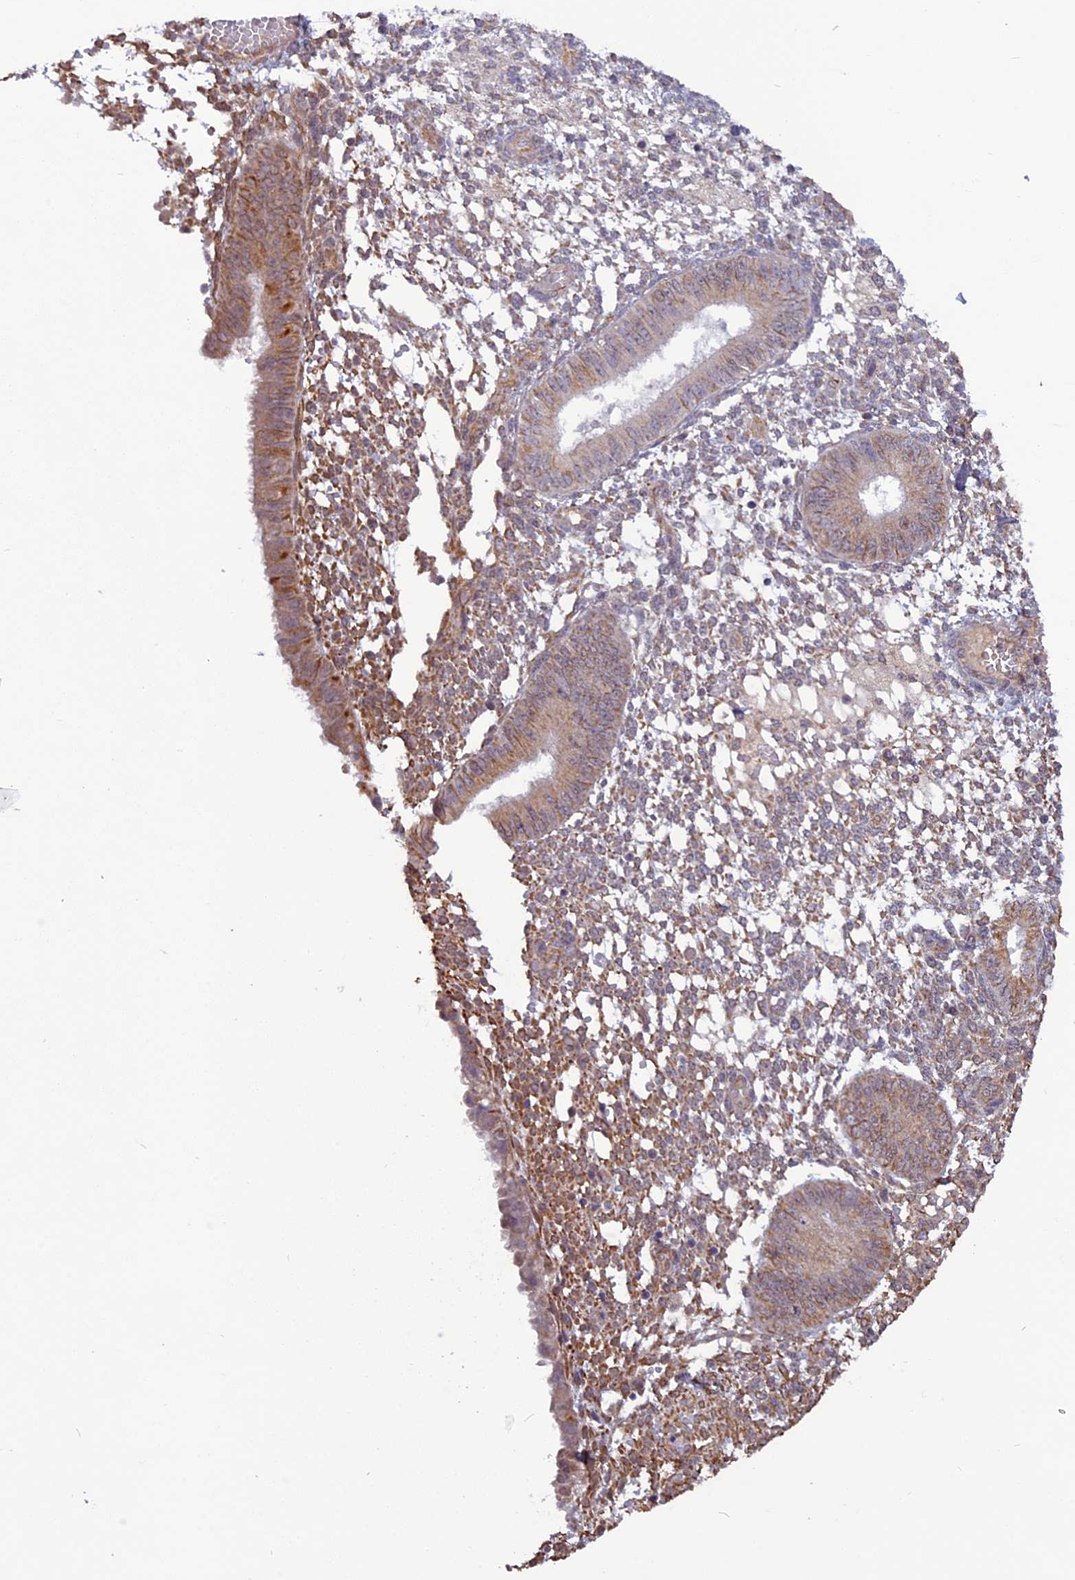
{"staining": {"intensity": "weak", "quantity": "<25%", "location": "cytoplasmic/membranous"}, "tissue": "endometrium", "cell_type": "Cells in endometrial stroma", "image_type": "normal", "snomed": [{"axis": "morphology", "description": "Normal tissue, NOS"}, {"axis": "topography", "description": "Endometrium"}], "caption": "Immunohistochemistry (IHC) of unremarkable human endometrium displays no staining in cells in endometrial stroma. Brightfield microscopy of immunohistochemistry stained with DAB (3,3'-diaminobenzidine) (brown) and hematoxylin (blue), captured at high magnification.", "gene": "C3orf70", "patient": {"sex": "female", "age": 49}}